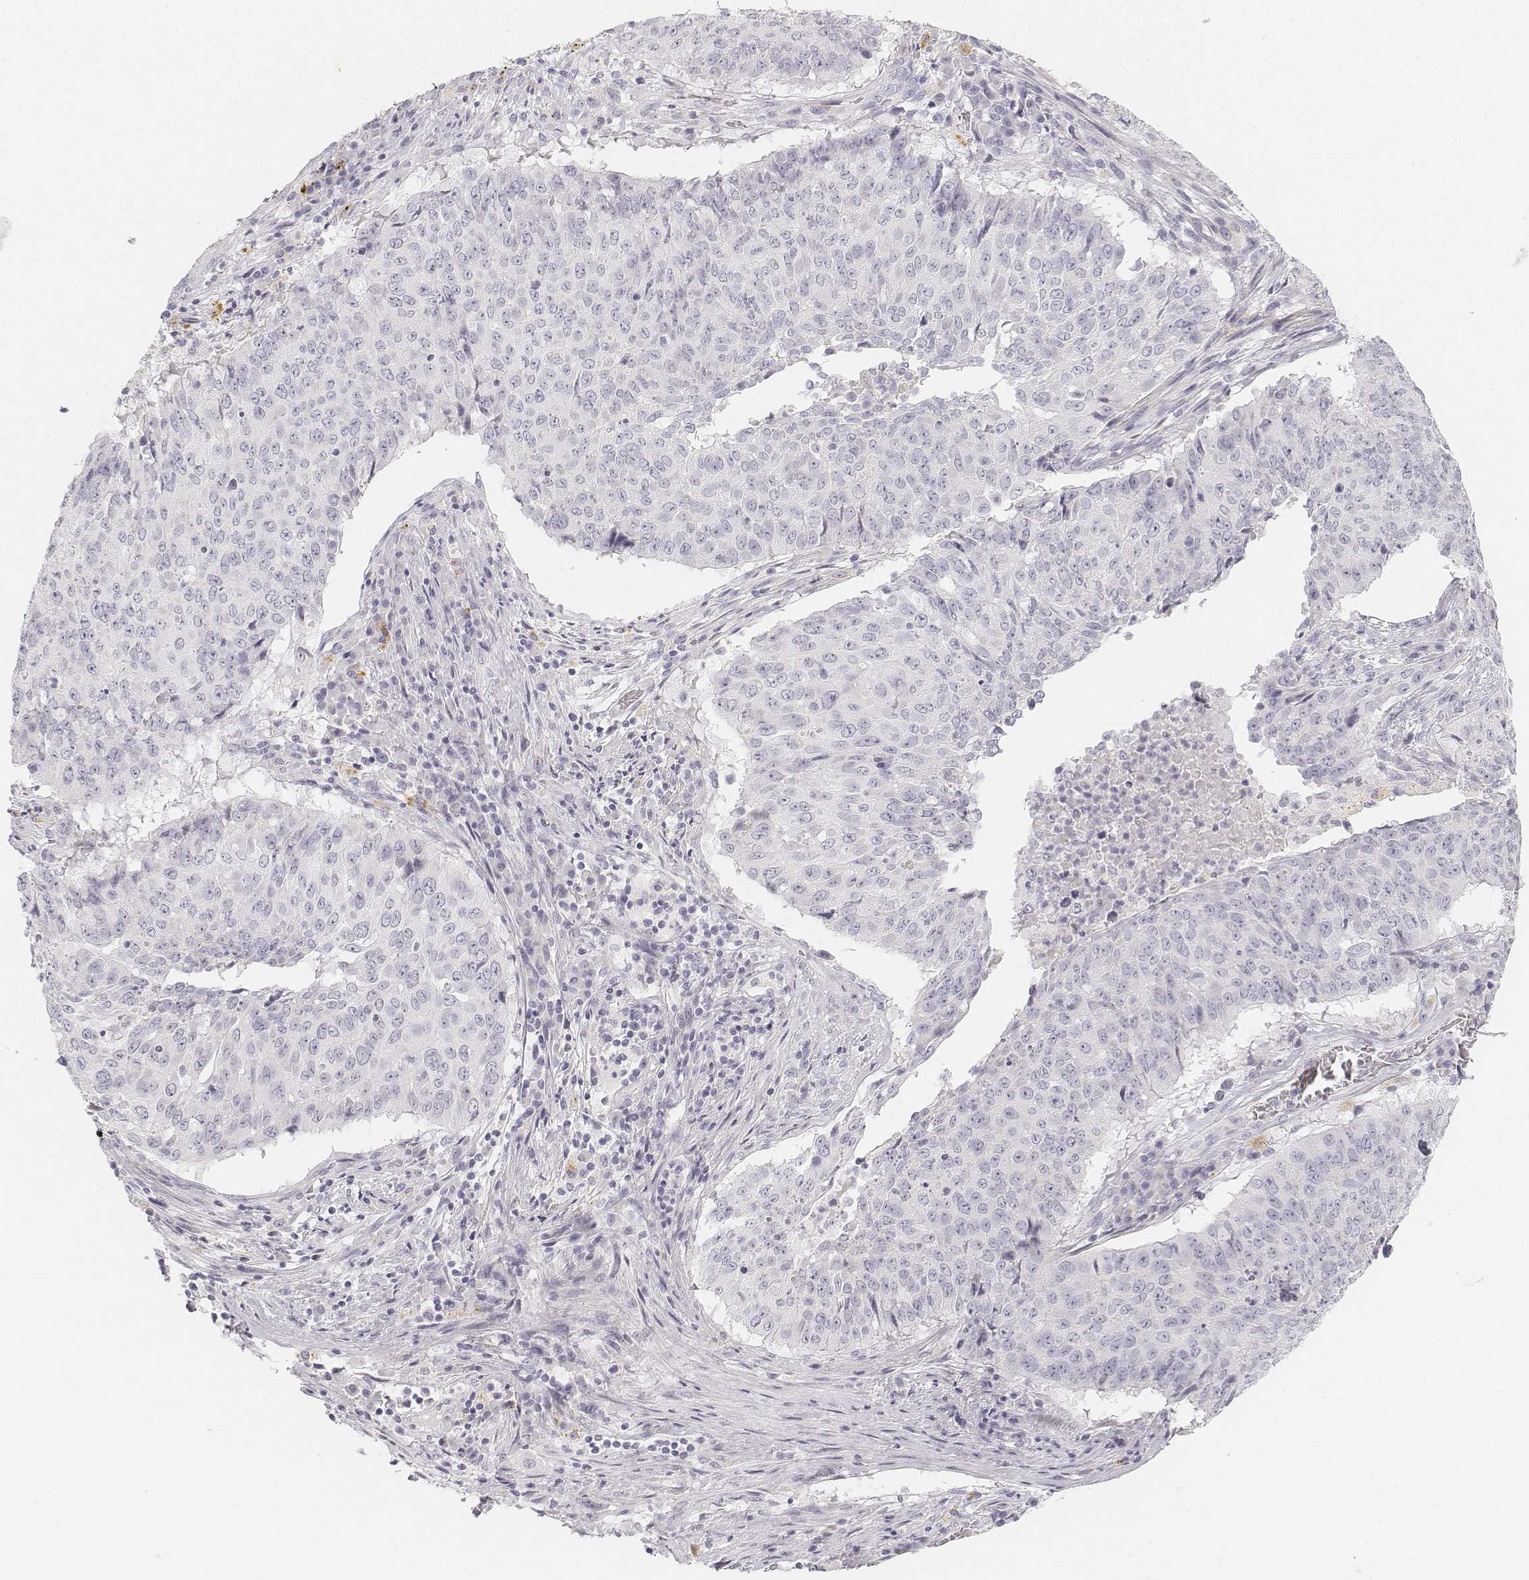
{"staining": {"intensity": "negative", "quantity": "none", "location": "none"}, "tissue": "lung cancer", "cell_type": "Tumor cells", "image_type": "cancer", "snomed": [{"axis": "morphology", "description": "Normal tissue, NOS"}, {"axis": "morphology", "description": "Squamous cell carcinoma, NOS"}, {"axis": "topography", "description": "Bronchus"}, {"axis": "topography", "description": "Lung"}], "caption": "This histopathology image is of lung cancer stained with immunohistochemistry to label a protein in brown with the nuclei are counter-stained blue. There is no staining in tumor cells. Brightfield microscopy of IHC stained with DAB (brown) and hematoxylin (blue), captured at high magnification.", "gene": "DSG4", "patient": {"sex": "male", "age": 64}}